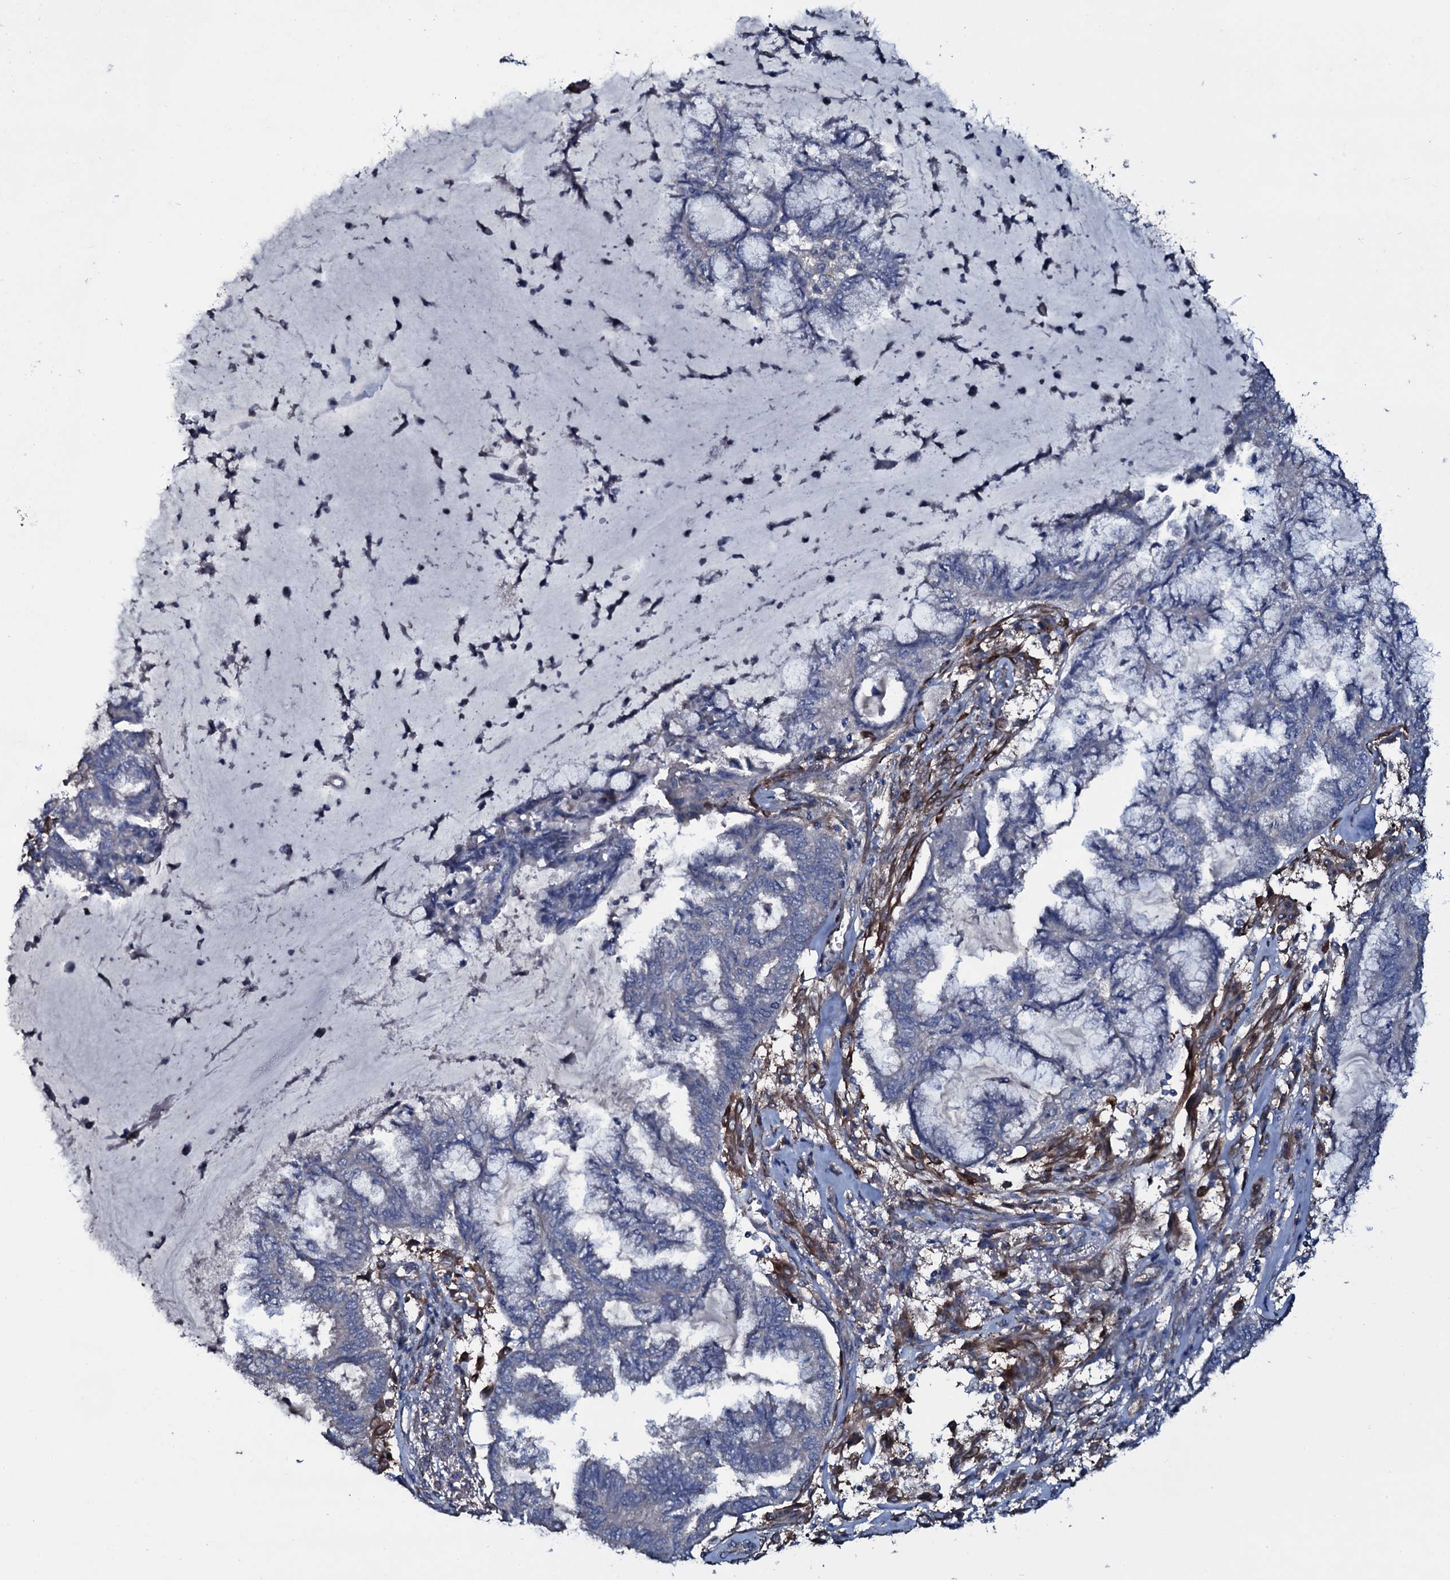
{"staining": {"intensity": "negative", "quantity": "none", "location": "none"}, "tissue": "endometrial cancer", "cell_type": "Tumor cells", "image_type": "cancer", "snomed": [{"axis": "morphology", "description": "Adenocarcinoma, NOS"}, {"axis": "topography", "description": "Endometrium"}], "caption": "A histopathology image of human adenocarcinoma (endometrial) is negative for staining in tumor cells.", "gene": "WIPF3", "patient": {"sex": "female", "age": 86}}